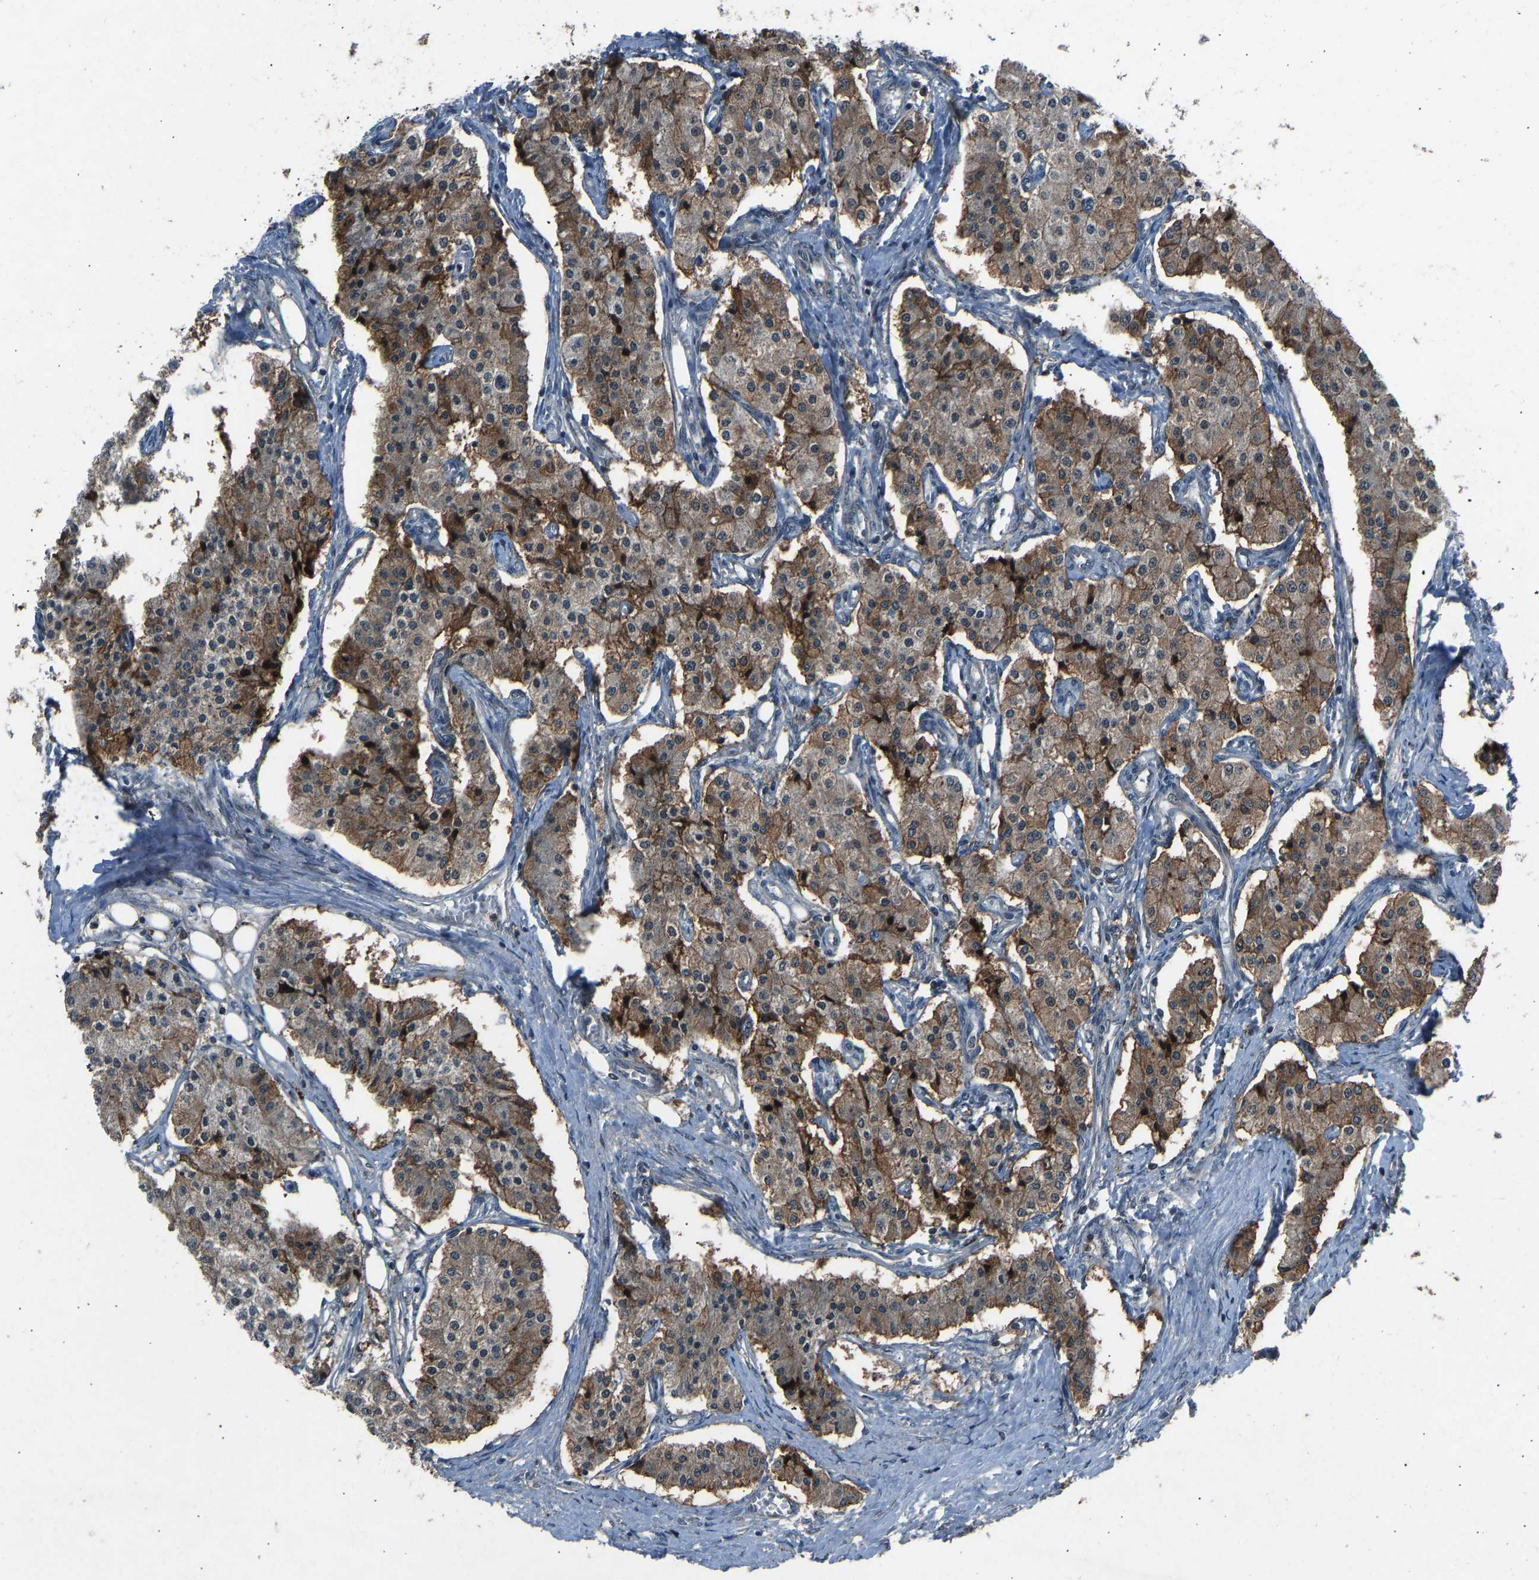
{"staining": {"intensity": "moderate", "quantity": ">75%", "location": "cytoplasmic/membranous"}, "tissue": "carcinoid", "cell_type": "Tumor cells", "image_type": "cancer", "snomed": [{"axis": "morphology", "description": "Carcinoid, malignant, NOS"}, {"axis": "topography", "description": "Colon"}], "caption": "Immunohistochemistry (IHC) of human carcinoid (malignant) reveals medium levels of moderate cytoplasmic/membranous positivity in approximately >75% of tumor cells.", "gene": "SLC43A1", "patient": {"sex": "female", "age": 52}}